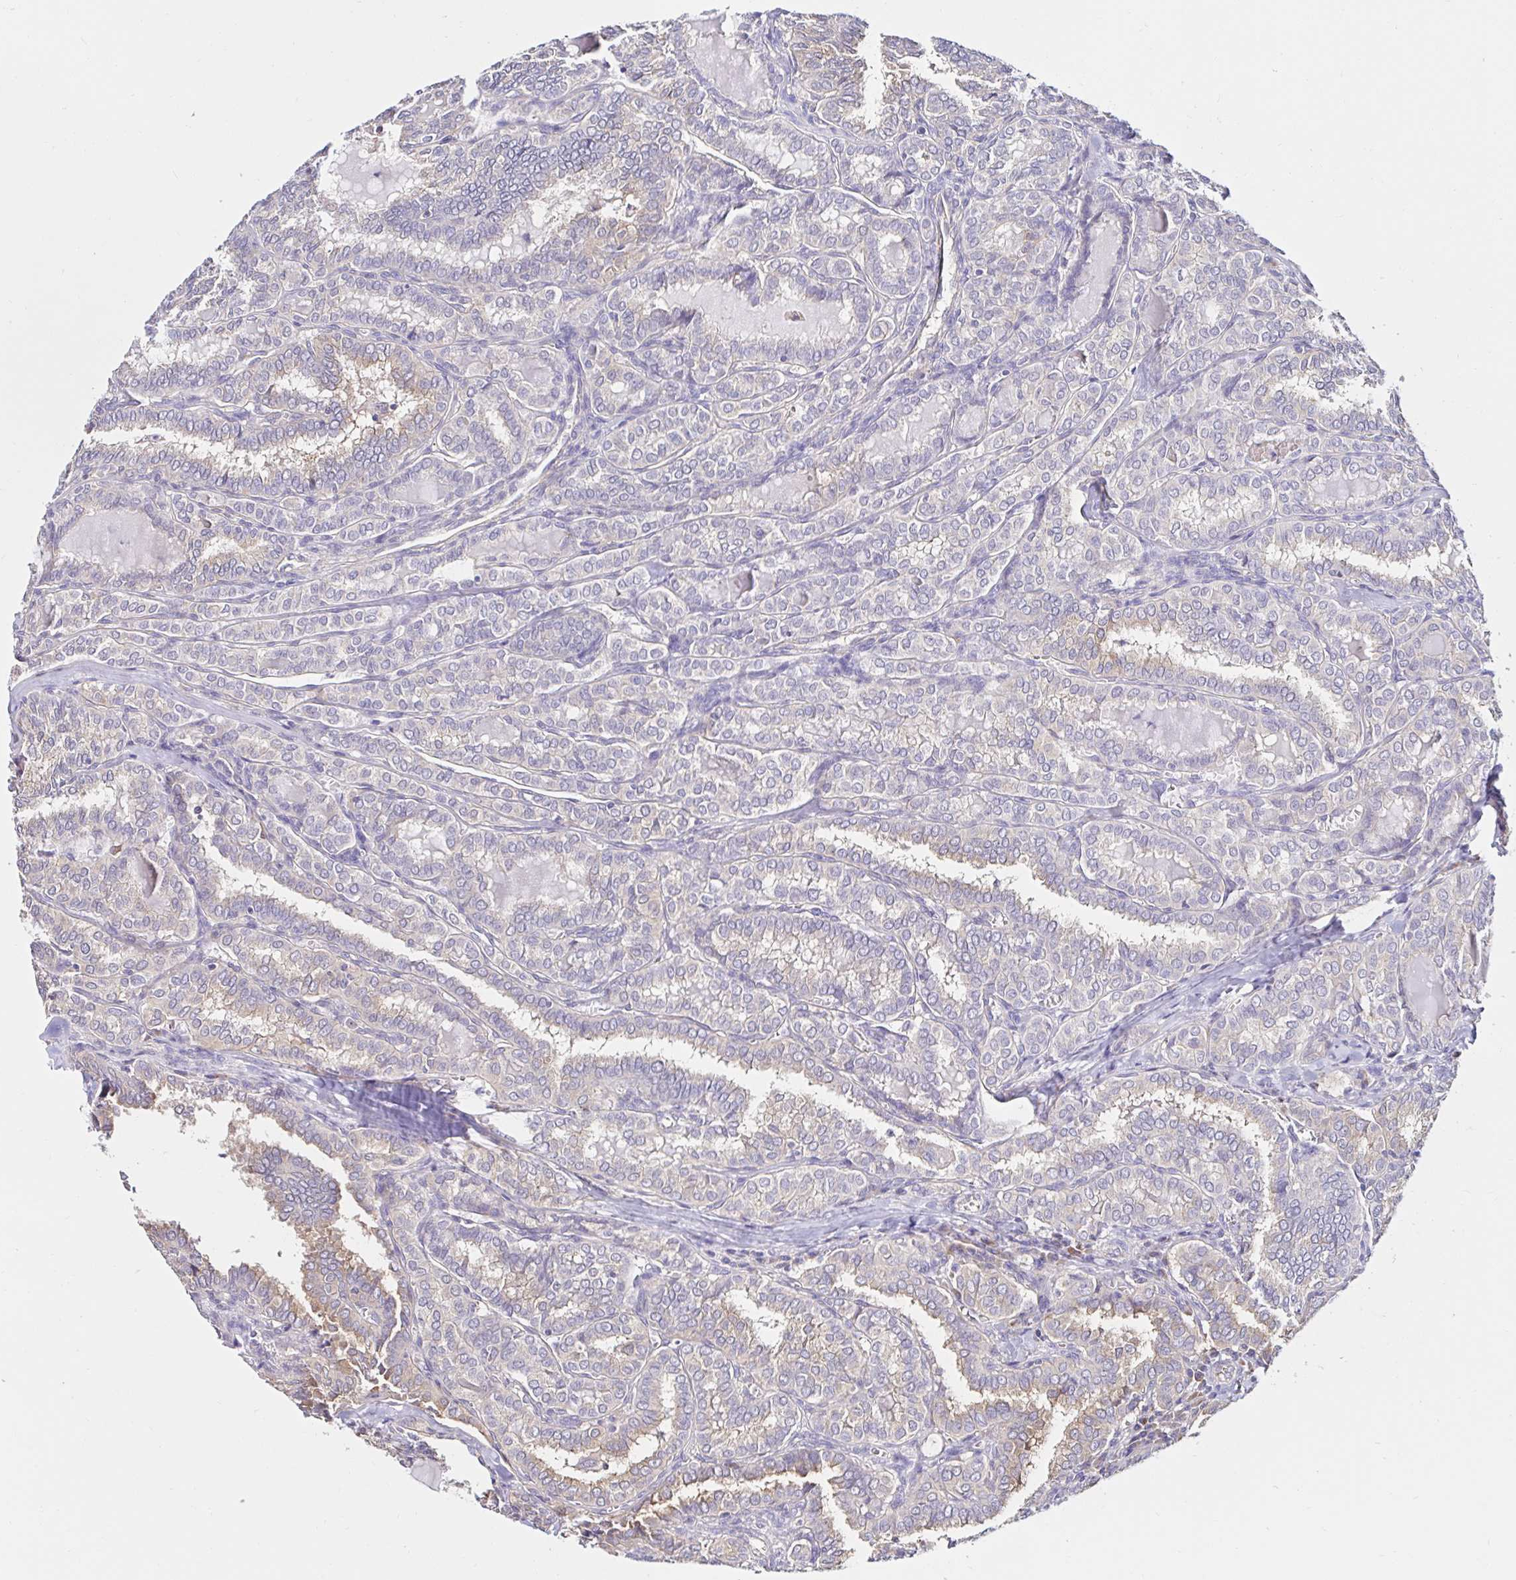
{"staining": {"intensity": "negative", "quantity": "none", "location": "none"}, "tissue": "thyroid cancer", "cell_type": "Tumor cells", "image_type": "cancer", "snomed": [{"axis": "morphology", "description": "Papillary adenocarcinoma, NOS"}, {"axis": "topography", "description": "Thyroid gland"}], "caption": "A high-resolution photomicrograph shows immunohistochemistry staining of thyroid cancer, which displays no significant staining in tumor cells. (Brightfield microscopy of DAB (3,3'-diaminobenzidine) IHC at high magnification).", "gene": "RSRP1", "patient": {"sex": "female", "age": 30}}